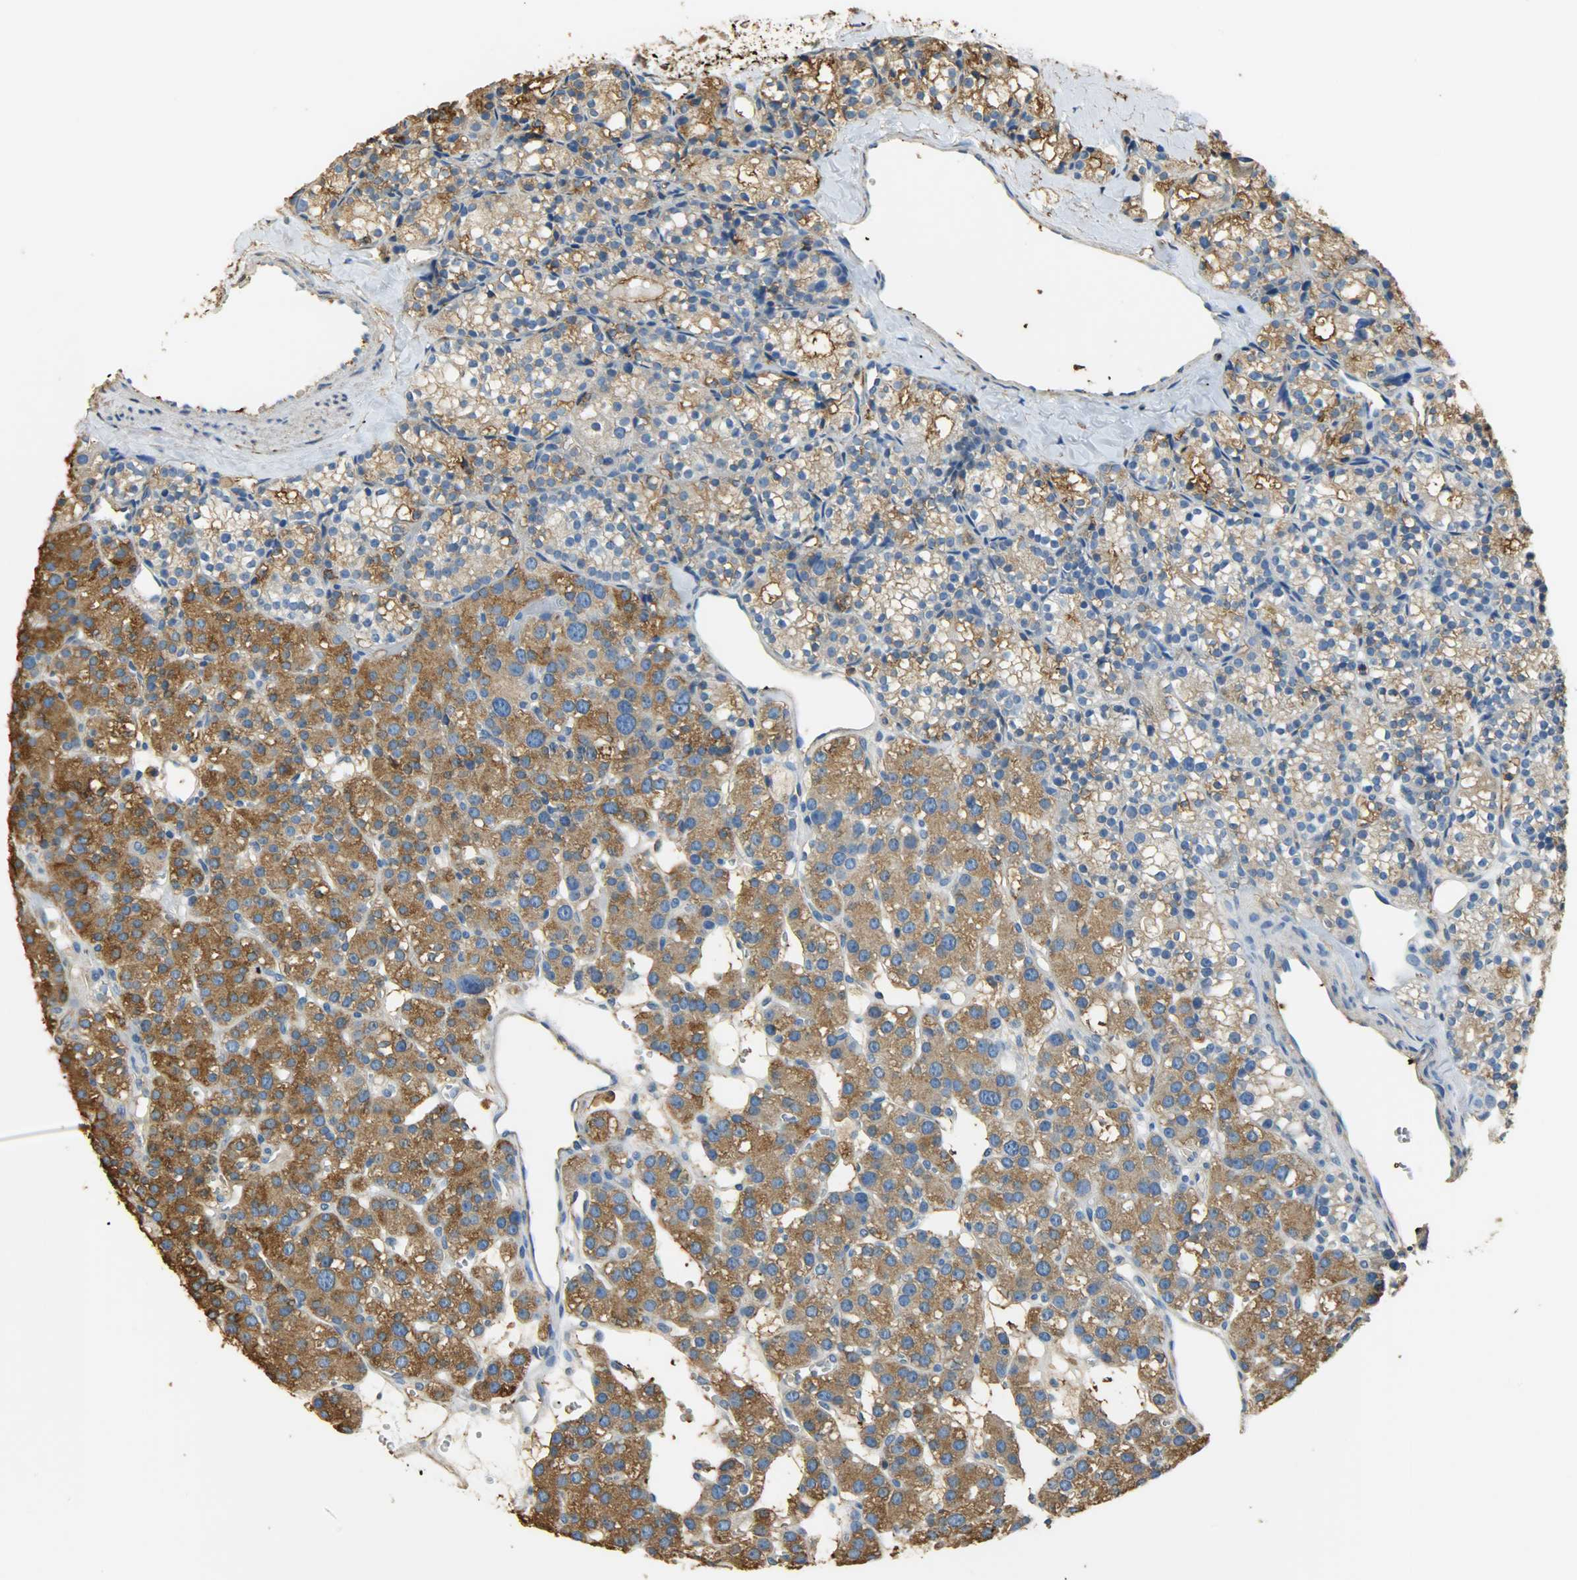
{"staining": {"intensity": "strong", "quantity": ">75%", "location": "cytoplasmic/membranous"}, "tissue": "parathyroid gland", "cell_type": "Glandular cells", "image_type": "normal", "snomed": [{"axis": "morphology", "description": "Normal tissue, NOS"}, {"axis": "topography", "description": "Parathyroid gland"}], "caption": "Strong cytoplasmic/membranous positivity is appreciated in approximately >75% of glandular cells in normal parathyroid gland. (DAB (3,3'-diaminobenzidine) = brown stain, brightfield microscopy at high magnification).", "gene": "ANXA6", "patient": {"sex": "female", "age": 64}}